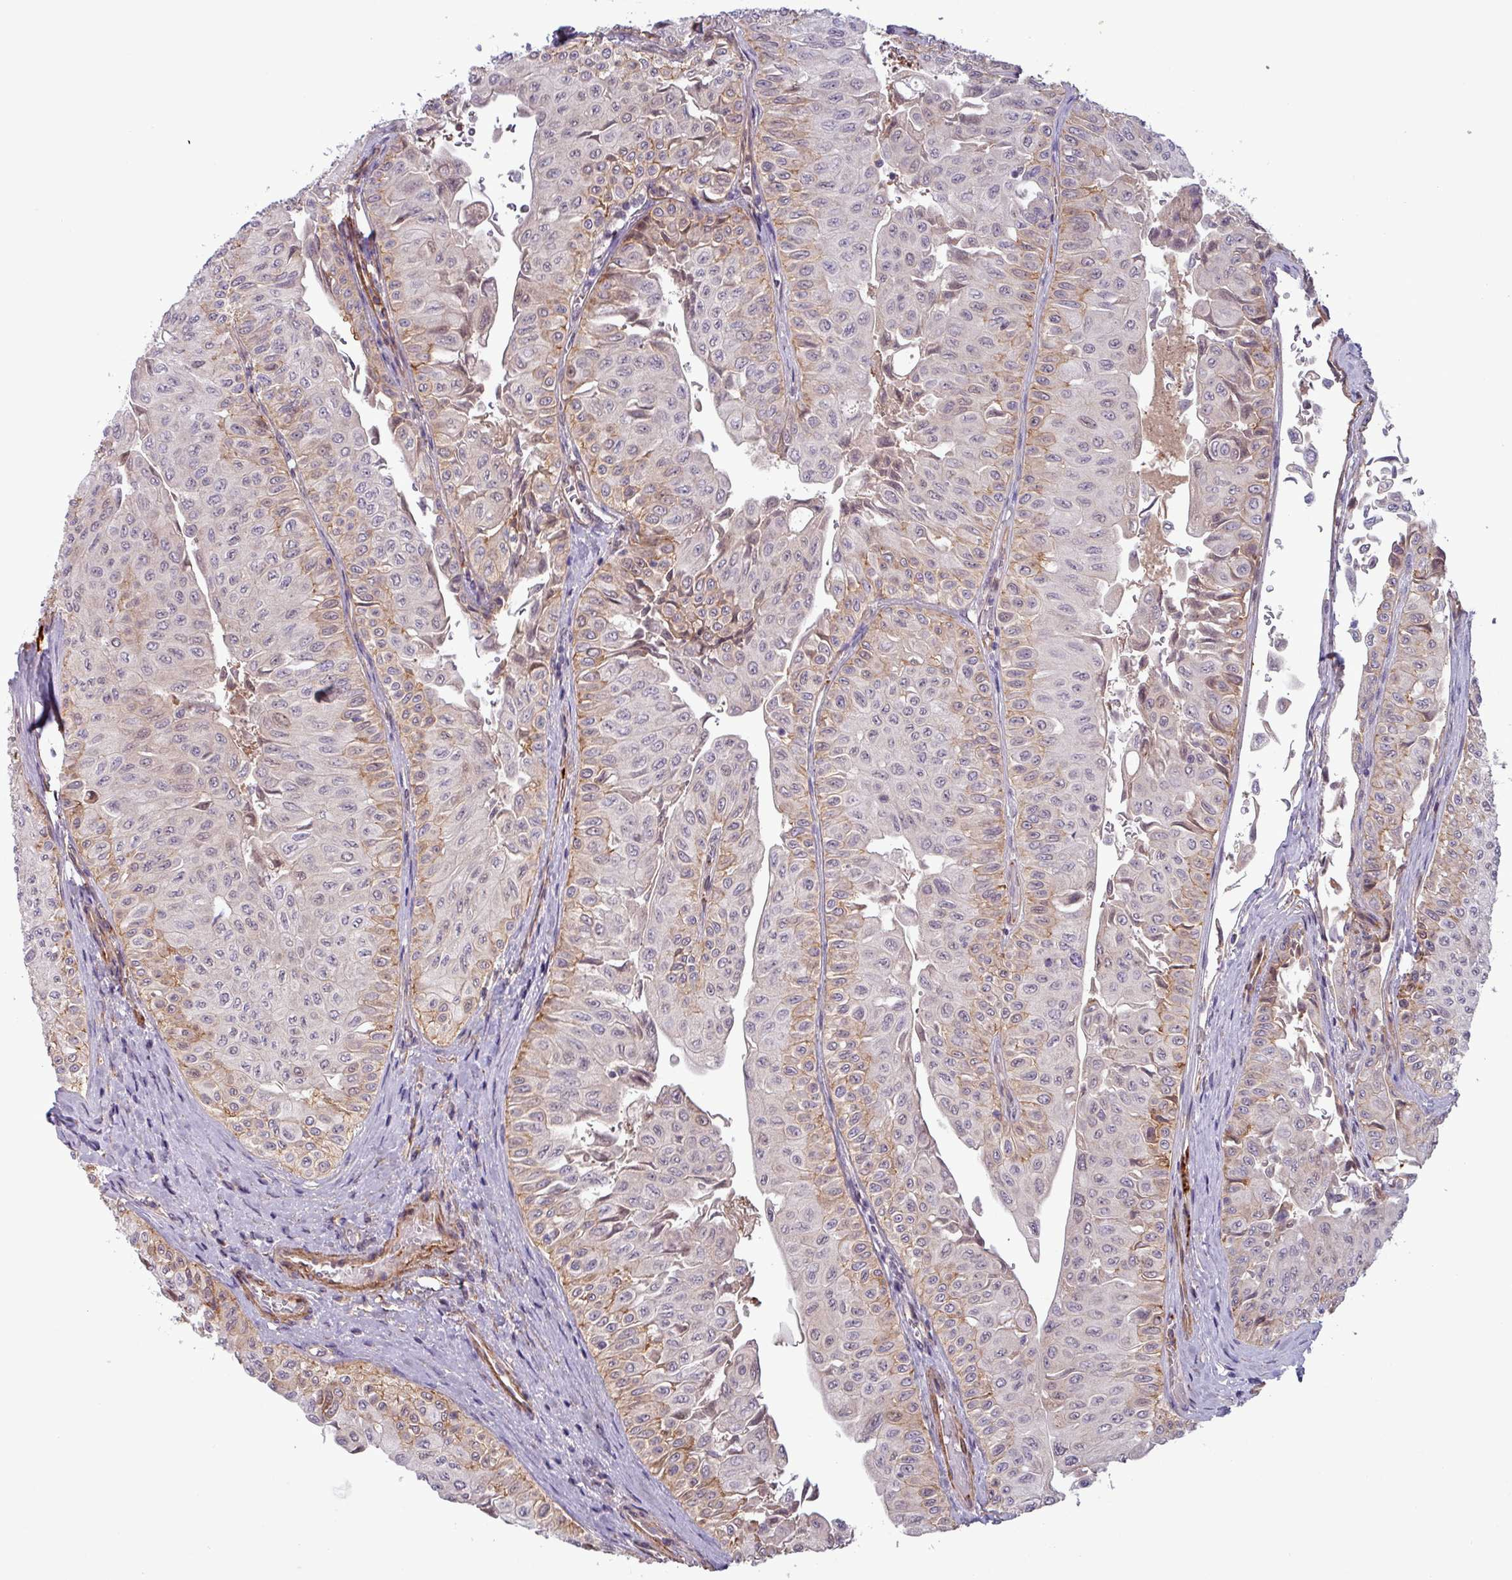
{"staining": {"intensity": "weak", "quantity": "25%-75%", "location": "cytoplasmic/membranous"}, "tissue": "urothelial cancer", "cell_type": "Tumor cells", "image_type": "cancer", "snomed": [{"axis": "morphology", "description": "Urothelial carcinoma, NOS"}, {"axis": "topography", "description": "Urinary bladder"}], "caption": "This photomicrograph shows immunohistochemistry (IHC) staining of urothelial cancer, with low weak cytoplasmic/membranous positivity in approximately 25%-75% of tumor cells.", "gene": "PCED1A", "patient": {"sex": "male", "age": 59}}